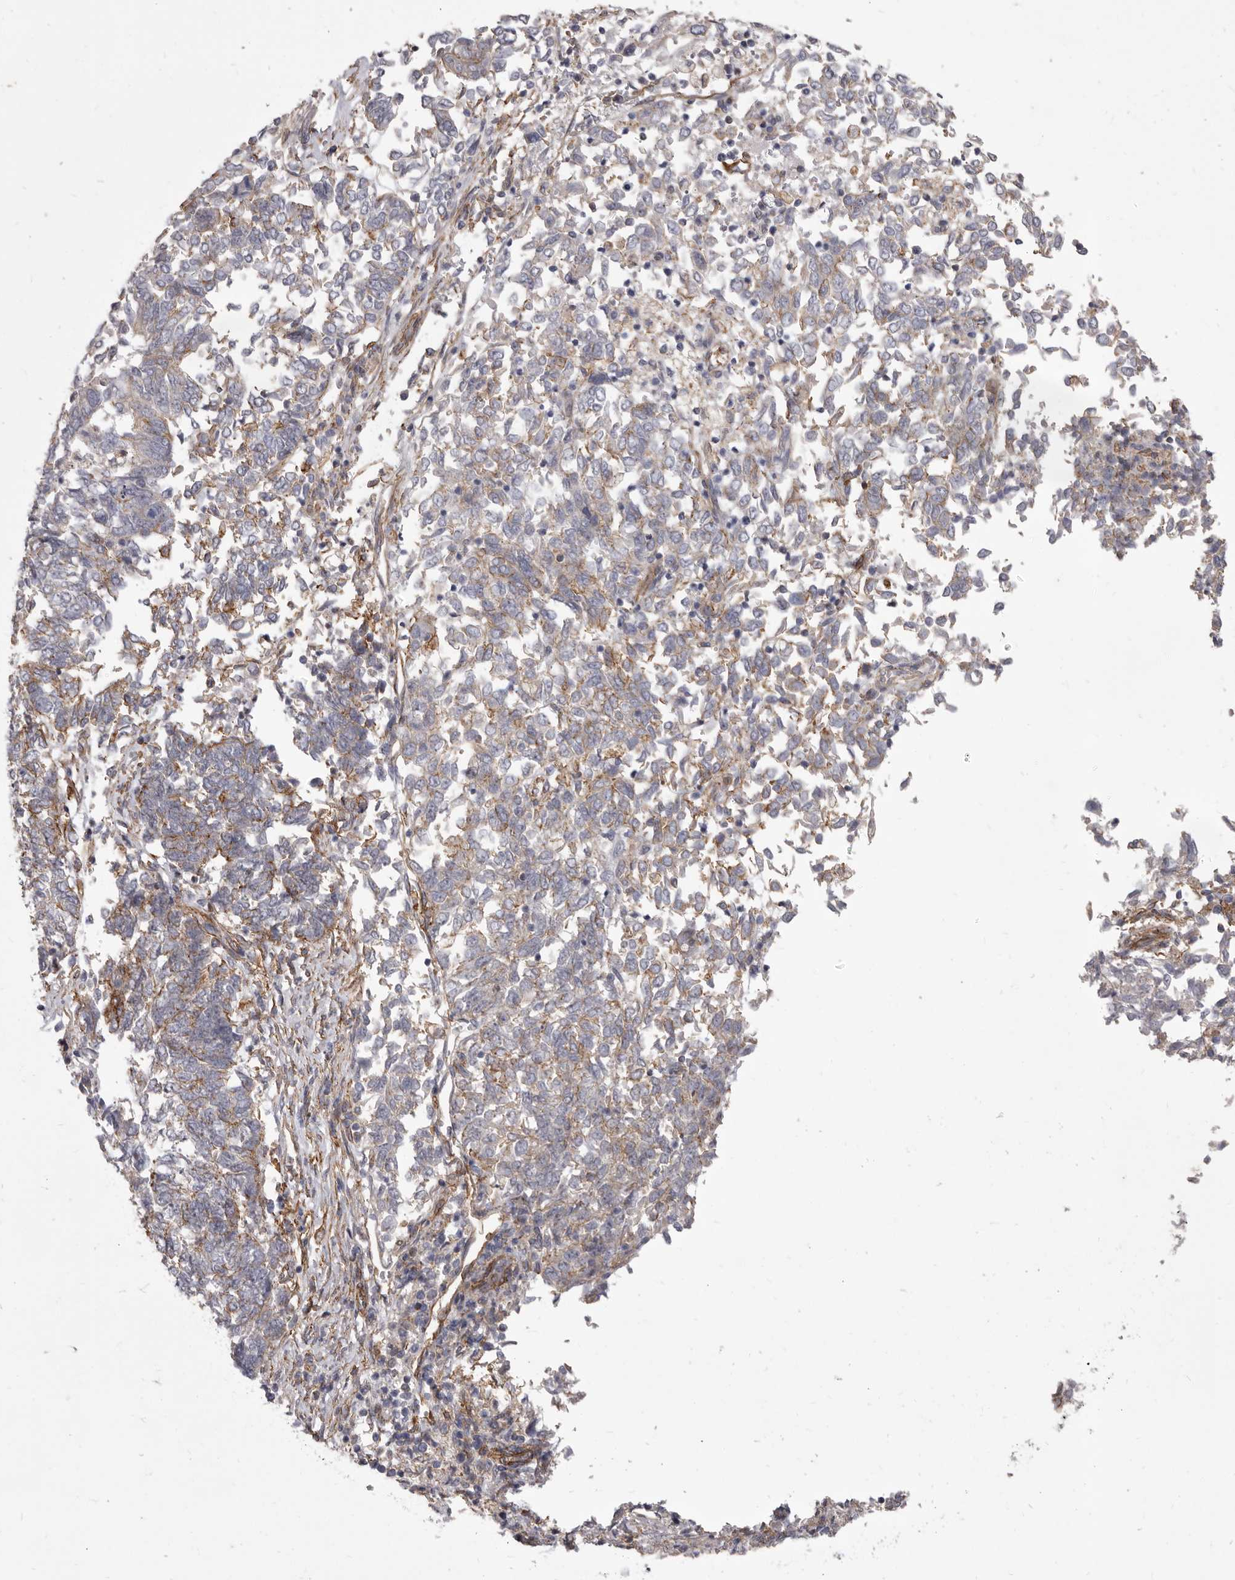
{"staining": {"intensity": "weak", "quantity": "<25%", "location": "cytoplasmic/membranous"}, "tissue": "endometrial cancer", "cell_type": "Tumor cells", "image_type": "cancer", "snomed": [{"axis": "morphology", "description": "Adenocarcinoma, NOS"}, {"axis": "topography", "description": "Endometrium"}], "caption": "Immunohistochemistry micrograph of human endometrial cancer stained for a protein (brown), which shows no positivity in tumor cells.", "gene": "P2RX6", "patient": {"sex": "female", "age": 80}}